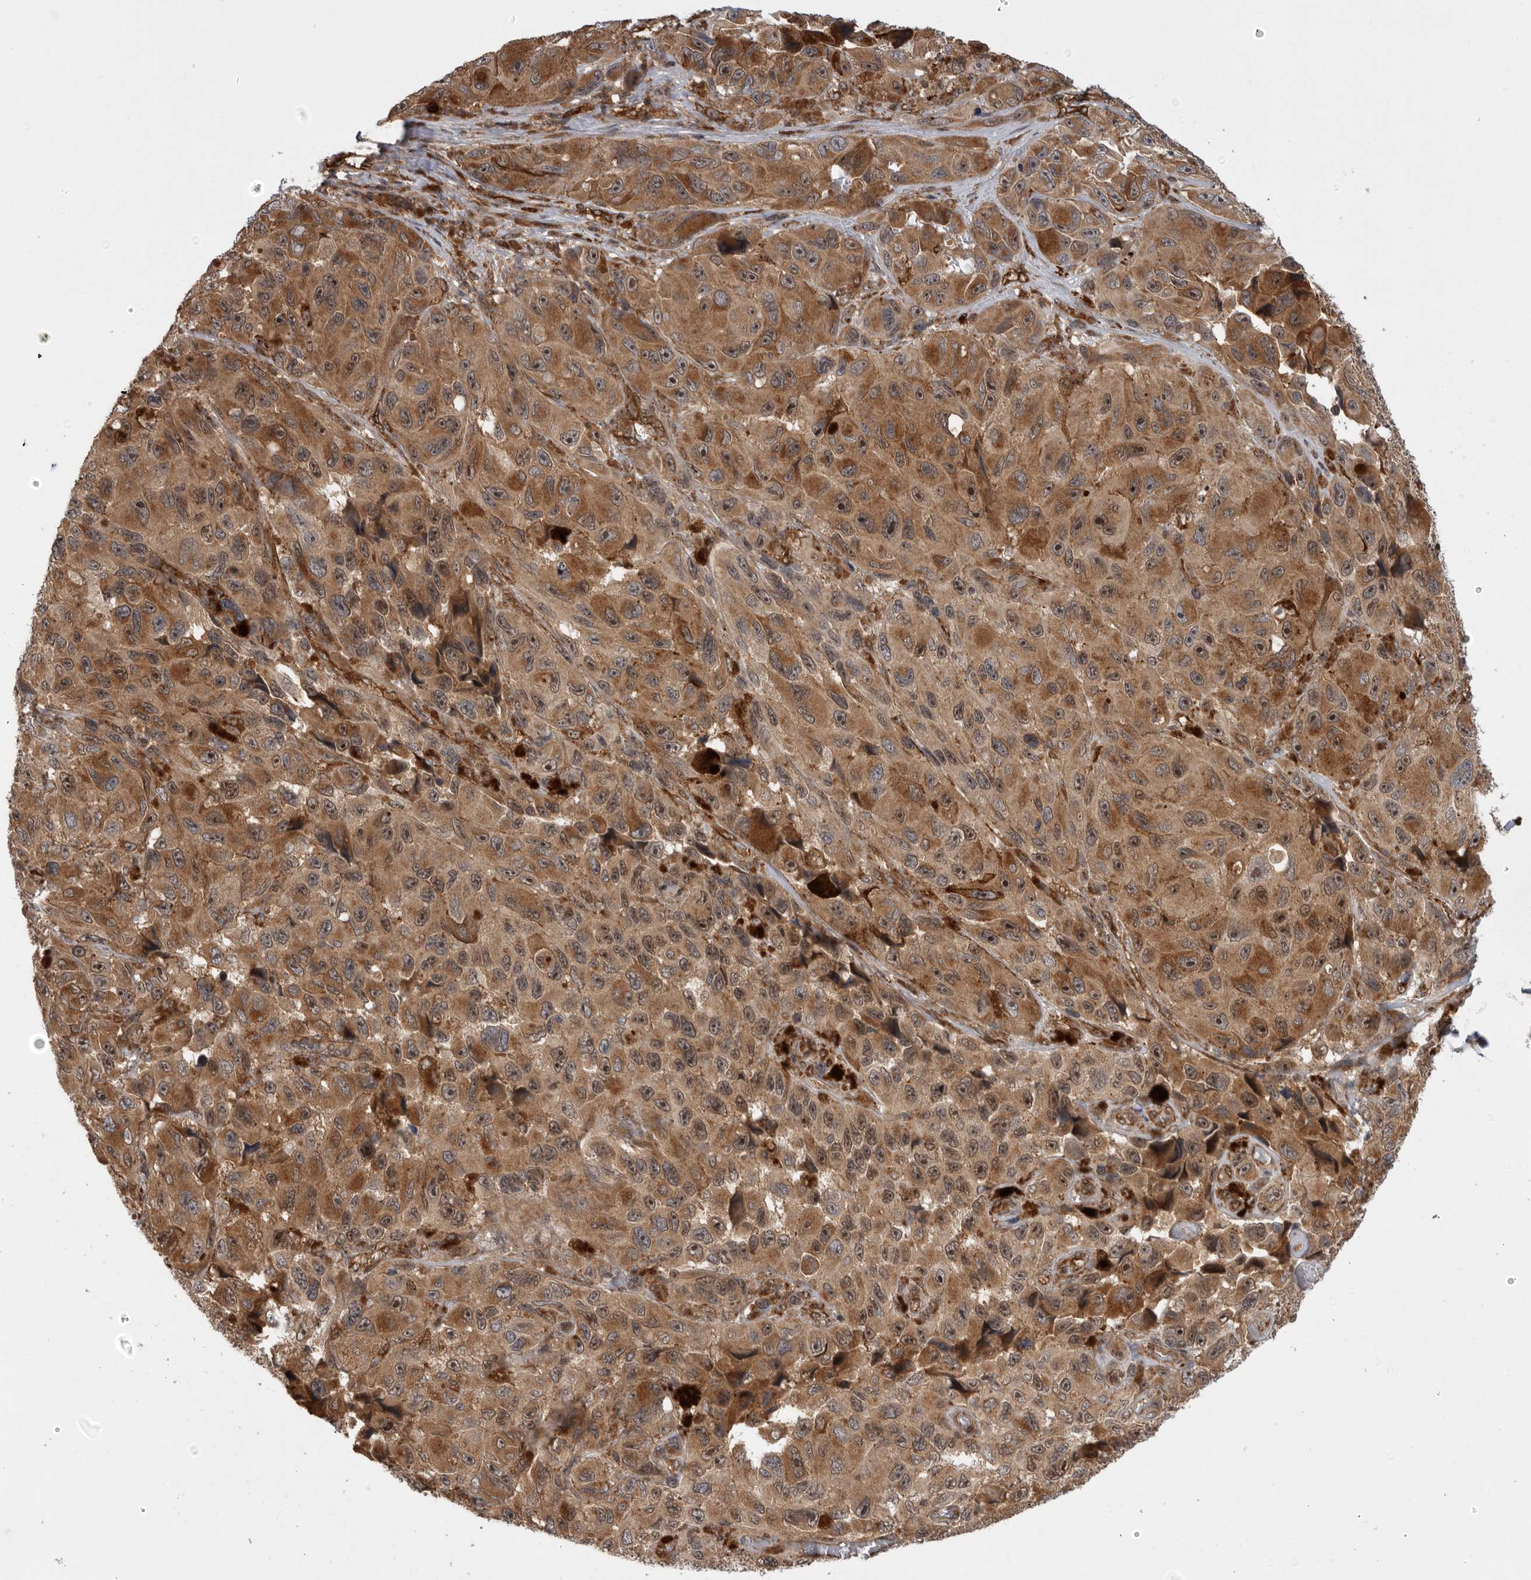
{"staining": {"intensity": "moderate", "quantity": ">75%", "location": "cytoplasmic/membranous,nuclear"}, "tissue": "melanoma", "cell_type": "Tumor cells", "image_type": "cancer", "snomed": [{"axis": "morphology", "description": "Malignant melanoma, NOS"}, {"axis": "topography", "description": "Skin"}], "caption": "About >75% of tumor cells in human malignant melanoma exhibit moderate cytoplasmic/membranous and nuclear protein expression as visualized by brown immunohistochemical staining.", "gene": "DHDDS", "patient": {"sex": "female", "age": 73}}